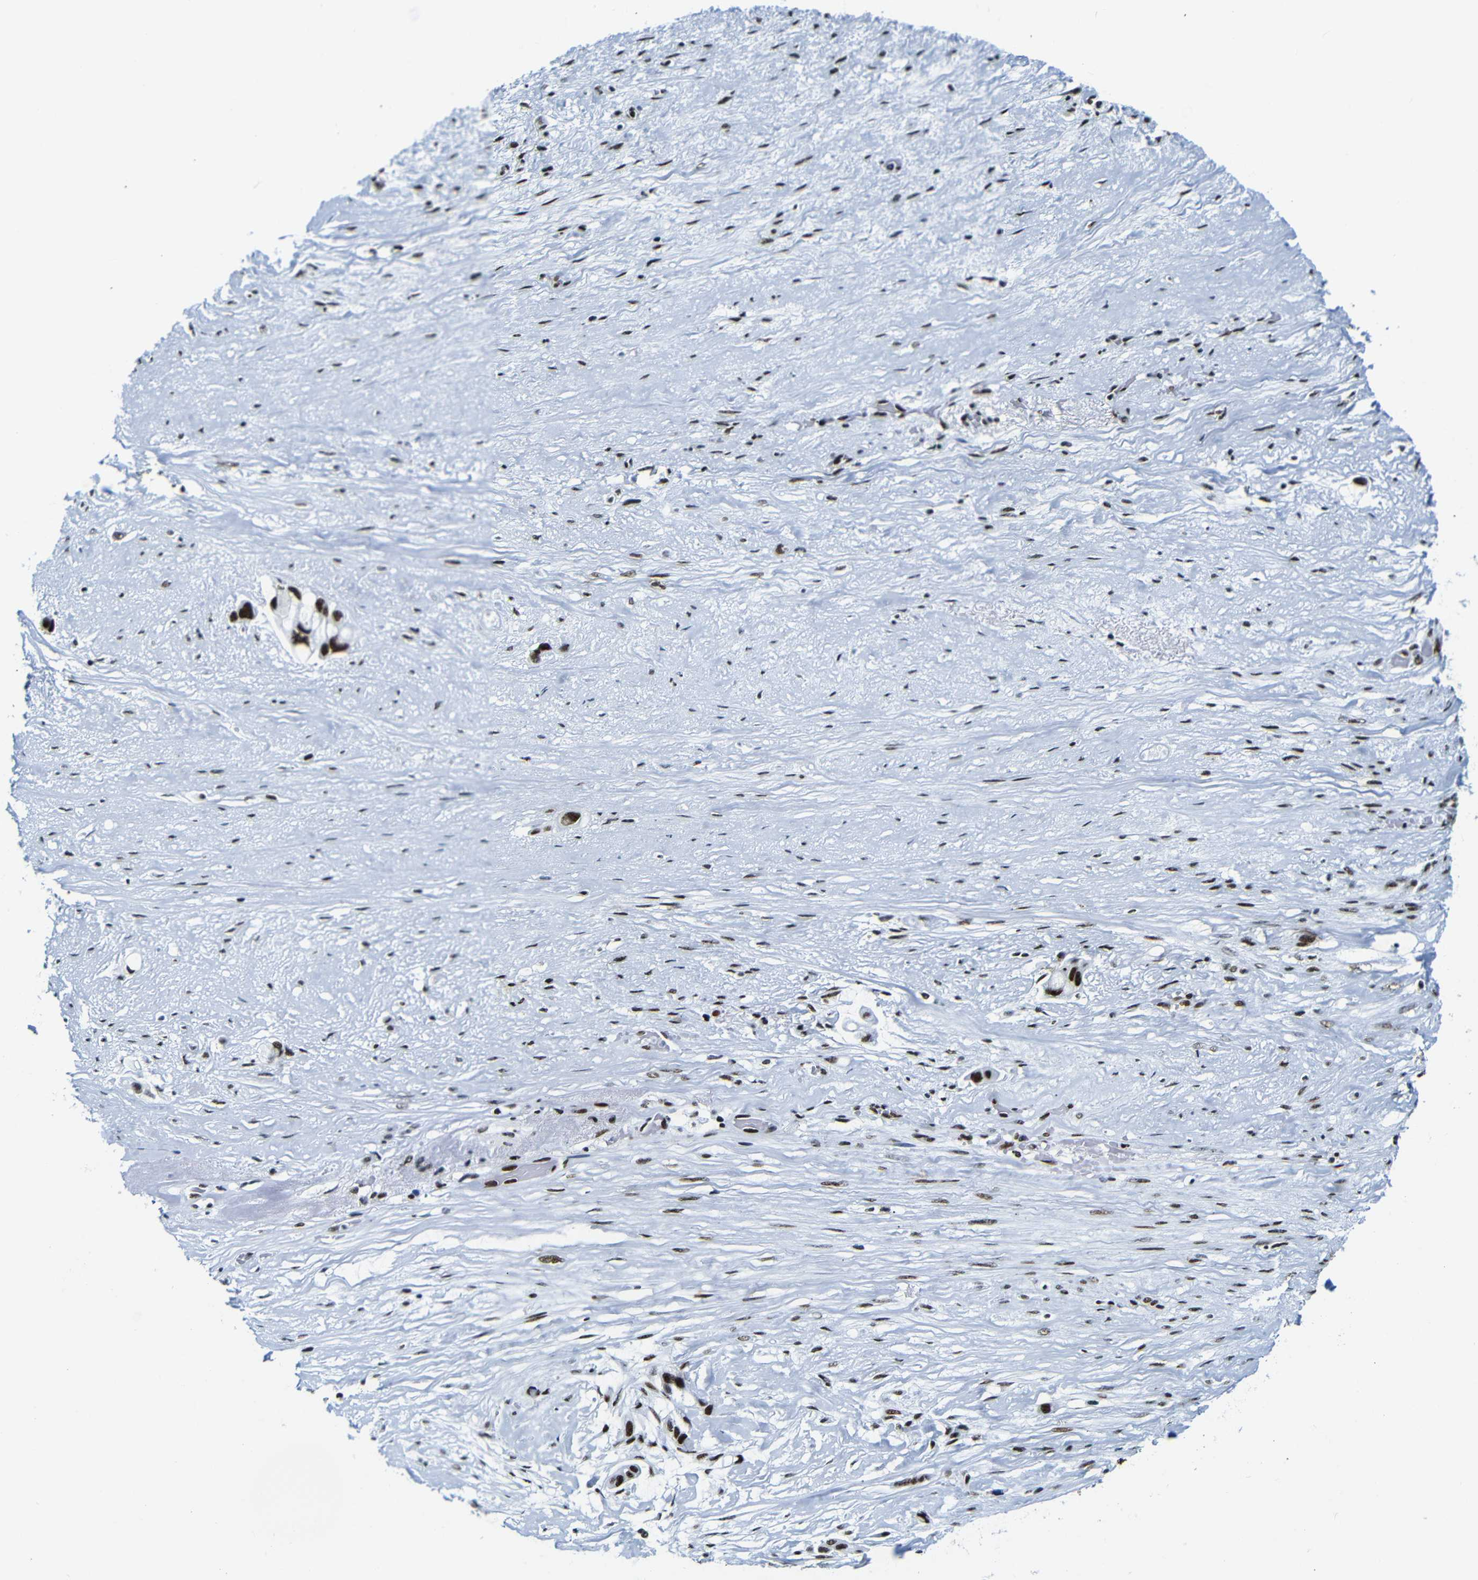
{"staining": {"intensity": "strong", "quantity": ">75%", "location": "nuclear"}, "tissue": "liver cancer", "cell_type": "Tumor cells", "image_type": "cancer", "snomed": [{"axis": "morphology", "description": "Cholangiocarcinoma"}, {"axis": "topography", "description": "Liver"}], "caption": "Immunohistochemical staining of human cholangiocarcinoma (liver) reveals high levels of strong nuclear positivity in approximately >75% of tumor cells.", "gene": "SRSF1", "patient": {"sex": "female", "age": 65}}